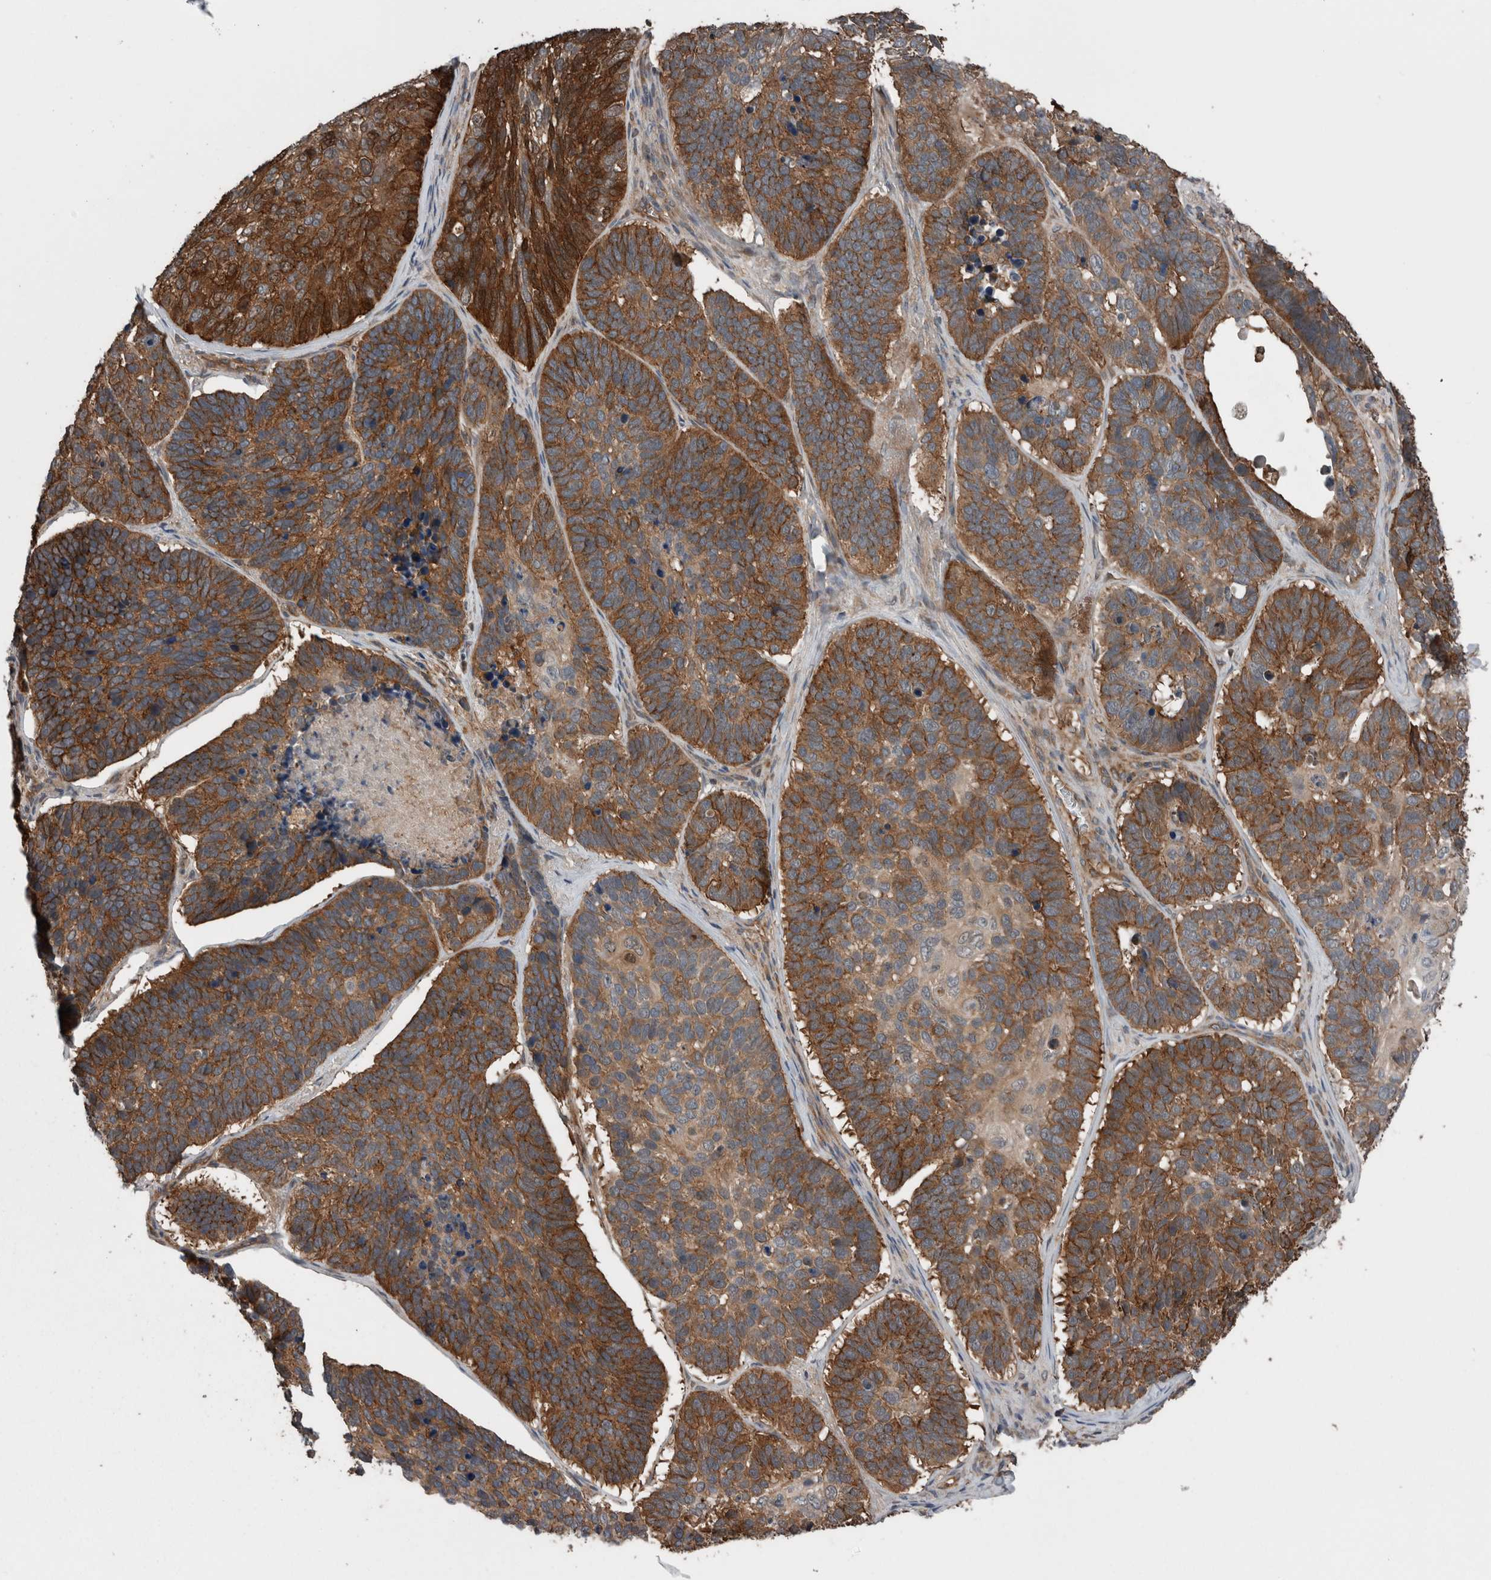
{"staining": {"intensity": "strong", "quantity": ">75%", "location": "cytoplasmic/membranous"}, "tissue": "skin cancer", "cell_type": "Tumor cells", "image_type": "cancer", "snomed": [{"axis": "morphology", "description": "Basal cell carcinoma"}, {"axis": "topography", "description": "Skin"}], "caption": "Basal cell carcinoma (skin) stained with a protein marker reveals strong staining in tumor cells.", "gene": "RIOK3", "patient": {"sex": "male", "age": 62}}